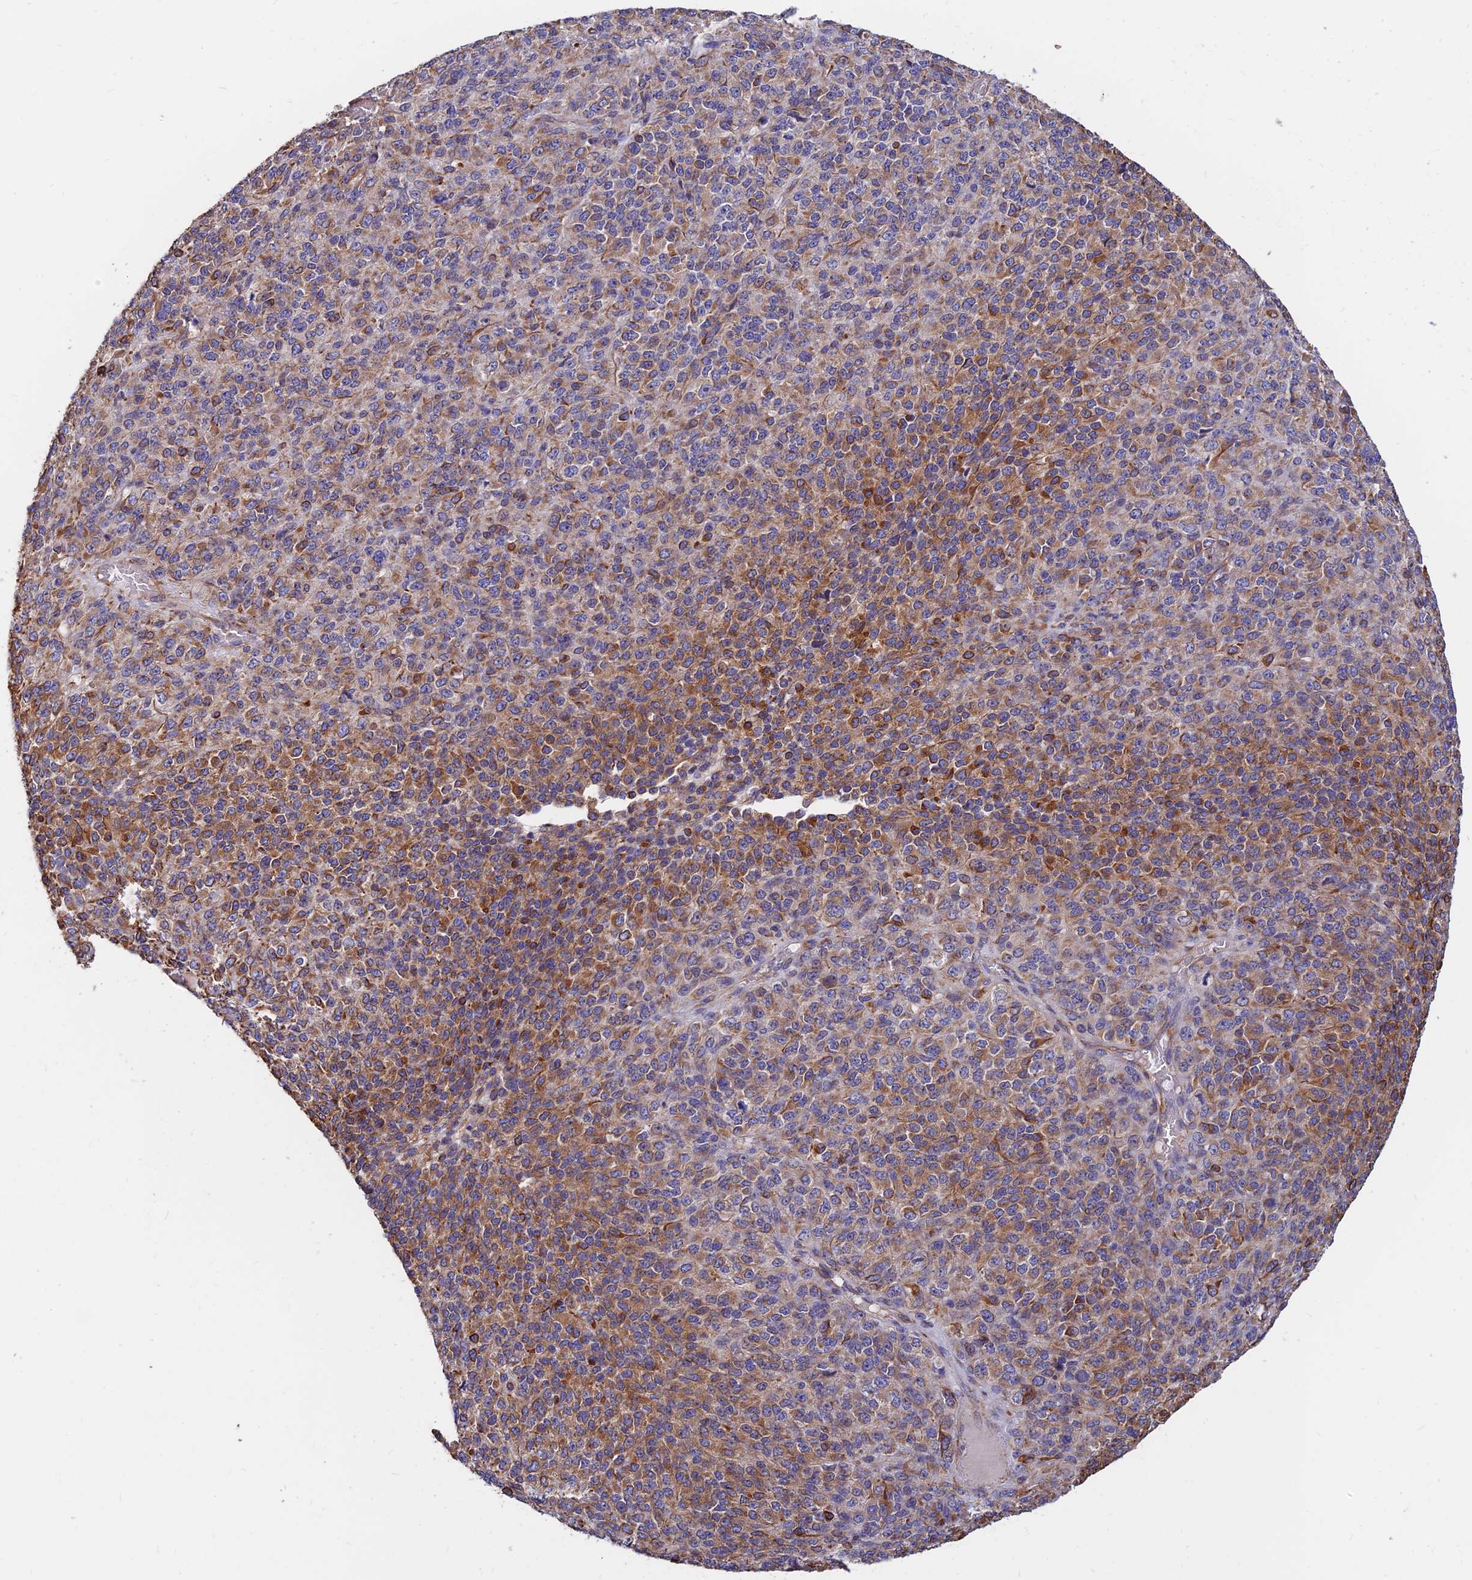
{"staining": {"intensity": "strong", "quantity": "25%-75%", "location": "cytoplasmic/membranous"}, "tissue": "melanoma", "cell_type": "Tumor cells", "image_type": "cancer", "snomed": [{"axis": "morphology", "description": "Malignant melanoma, Metastatic site"}, {"axis": "topography", "description": "Brain"}], "caption": "Protein expression analysis of human melanoma reveals strong cytoplasmic/membranous staining in about 25%-75% of tumor cells.", "gene": "CDK18", "patient": {"sex": "female", "age": 56}}